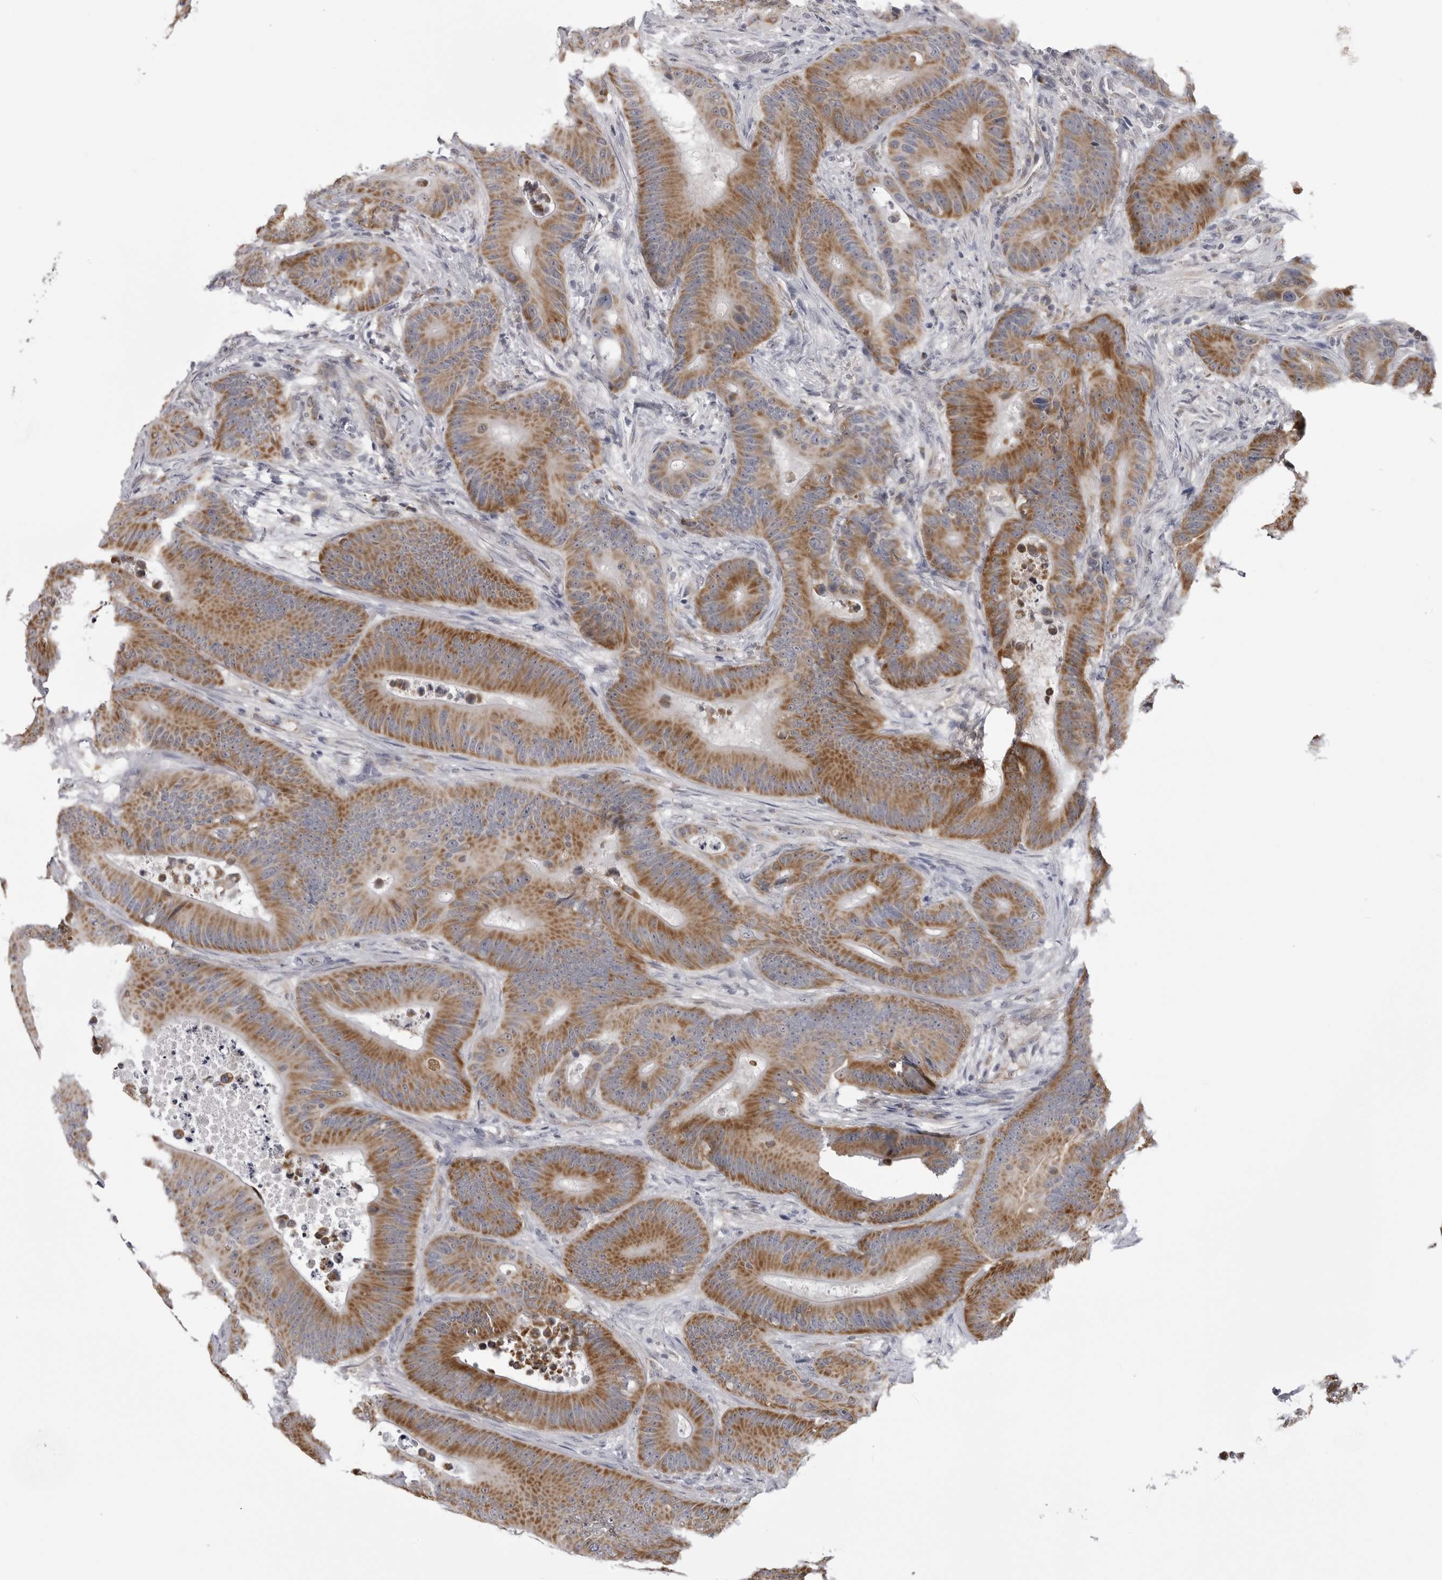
{"staining": {"intensity": "moderate", "quantity": ">75%", "location": "cytoplasmic/membranous"}, "tissue": "colorectal cancer", "cell_type": "Tumor cells", "image_type": "cancer", "snomed": [{"axis": "morphology", "description": "Adenocarcinoma, NOS"}, {"axis": "topography", "description": "Colon"}], "caption": "Adenocarcinoma (colorectal) stained with DAB (3,3'-diaminobenzidine) immunohistochemistry reveals medium levels of moderate cytoplasmic/membranous positivity in approximately >75% of tumor cells.", "gene": "FH", "patient": {"sex": "male", "age": 83}}